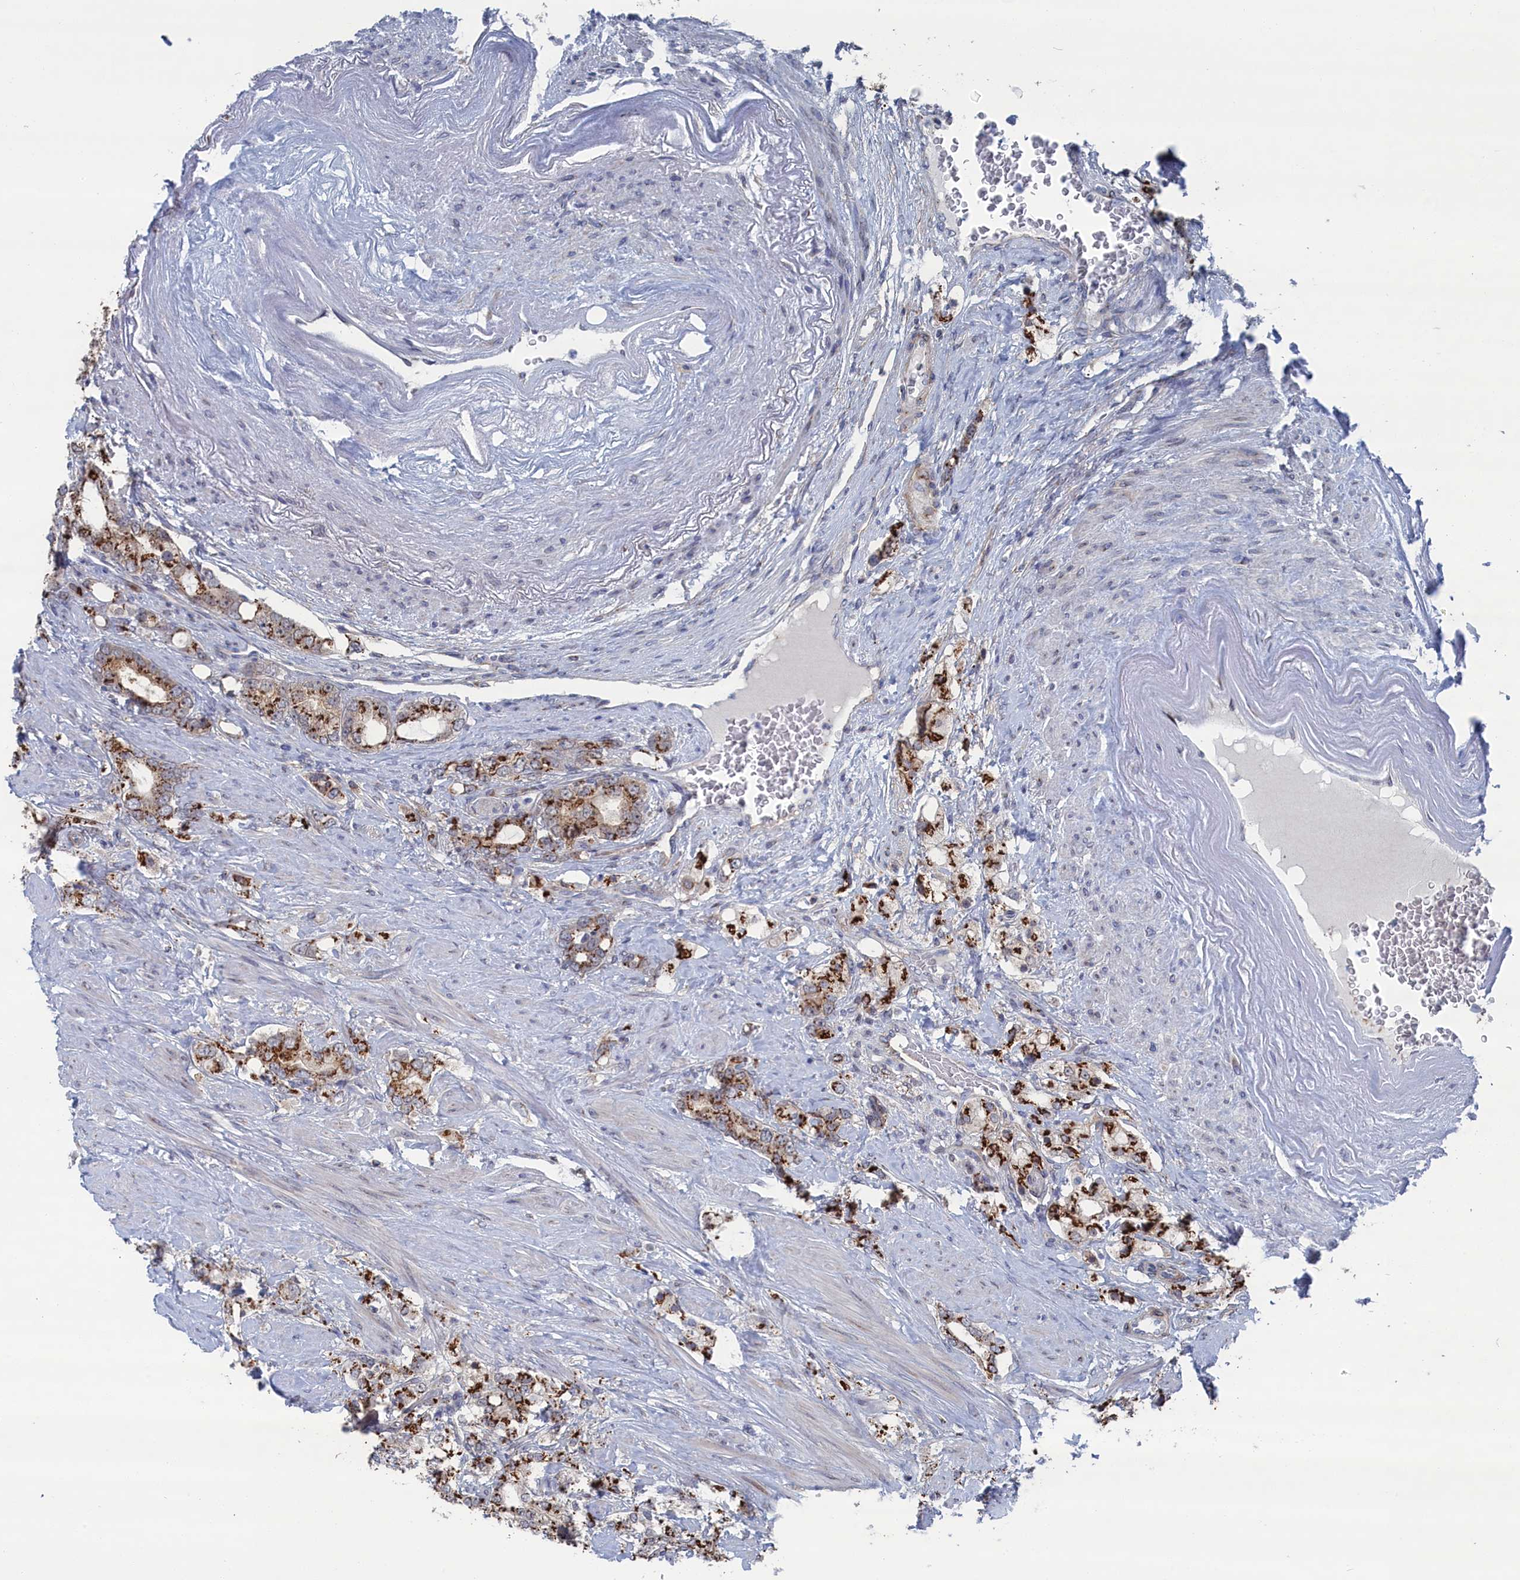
{"staining": {"intensity": "strong", "quantity": ">75%", "location": "cytoplasmic/membranous"}, "tissue": "prostate cancer", "cell_type": "Tumor cells", "image_type": "cancer", "snomed": [{"axis": "morphology", "description": "Adenocarcinoma, High grade"}, {"axis": "topography", "description": "Prostate"}], "caption": "Immunohistochemistry (IHC) histopathology image of neoplastic tissue: human prostate cancer (adenocarcinoma (high-grade)) stained using immunohistochemistry (IHC) exhibits high levels of strong protein expression localized specifically in the cytoplasmic/membranous of tumor cells, appearing as a cytoplasmic/membranous brown color.", "gene": "IRX1", "patient": {"sex": "male", "age": 64}}